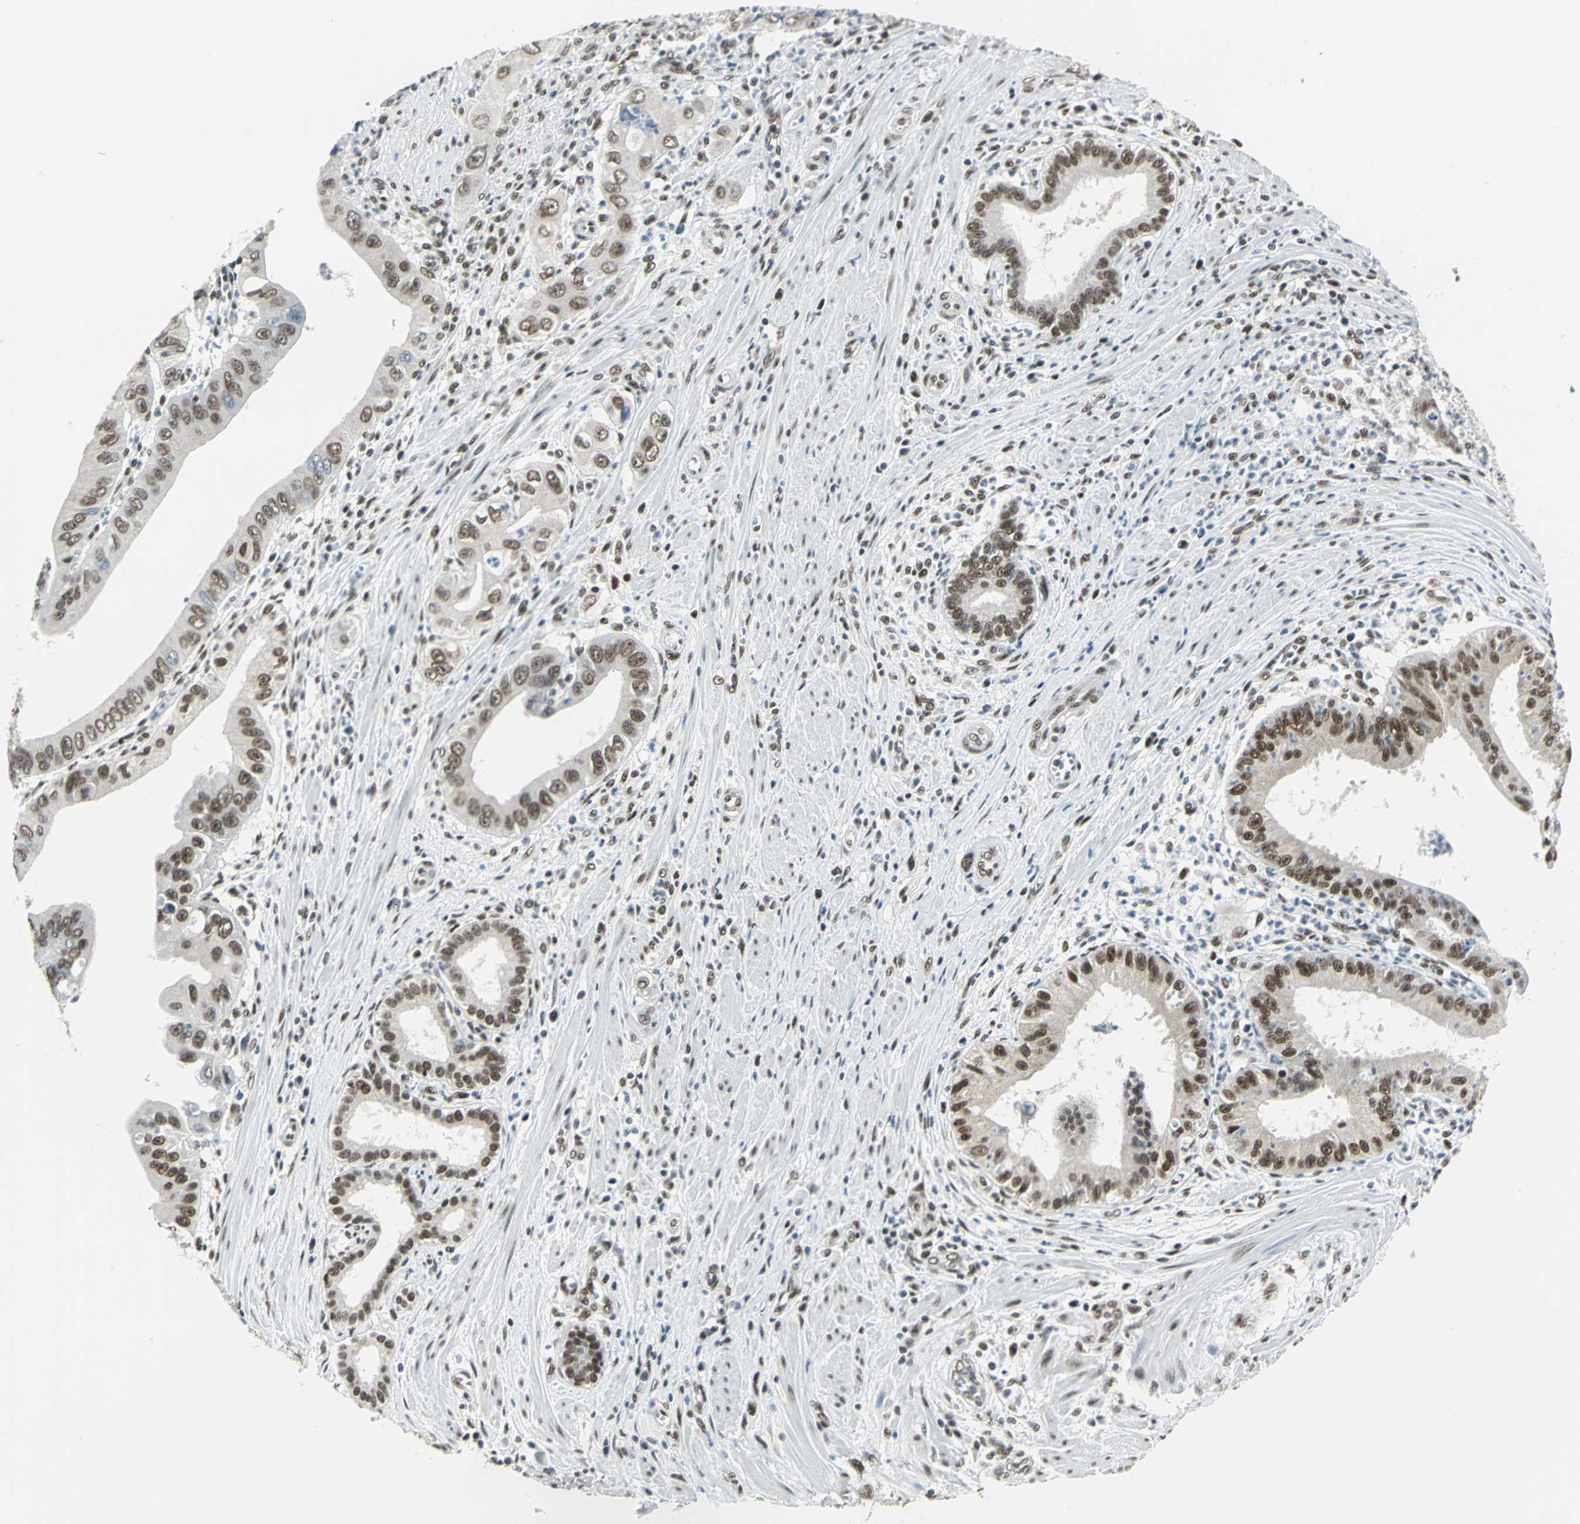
{"staining": {"intensity": "moderate", "quantity": ">75%", "location": "nuclear"}, "tissue": "pancreatic cancer", "cell_type": "Tumor cells", "image_type": "cancer", "snomed": [{"axis": "morphology", "description": "Normal tissue, NOS"}, {"axis": "topography", "description": "Lymph node"}], "caption": "Brown immunohistochemical staining in human pancreatic cancer reveals moderate nuclear expression in approximately >75% of tumor cells. (DAB IHC, brown staining for protein, blue staining for nuclei).", "gene": "ADNP", "patient": {"sex": "male", "age": 50}}